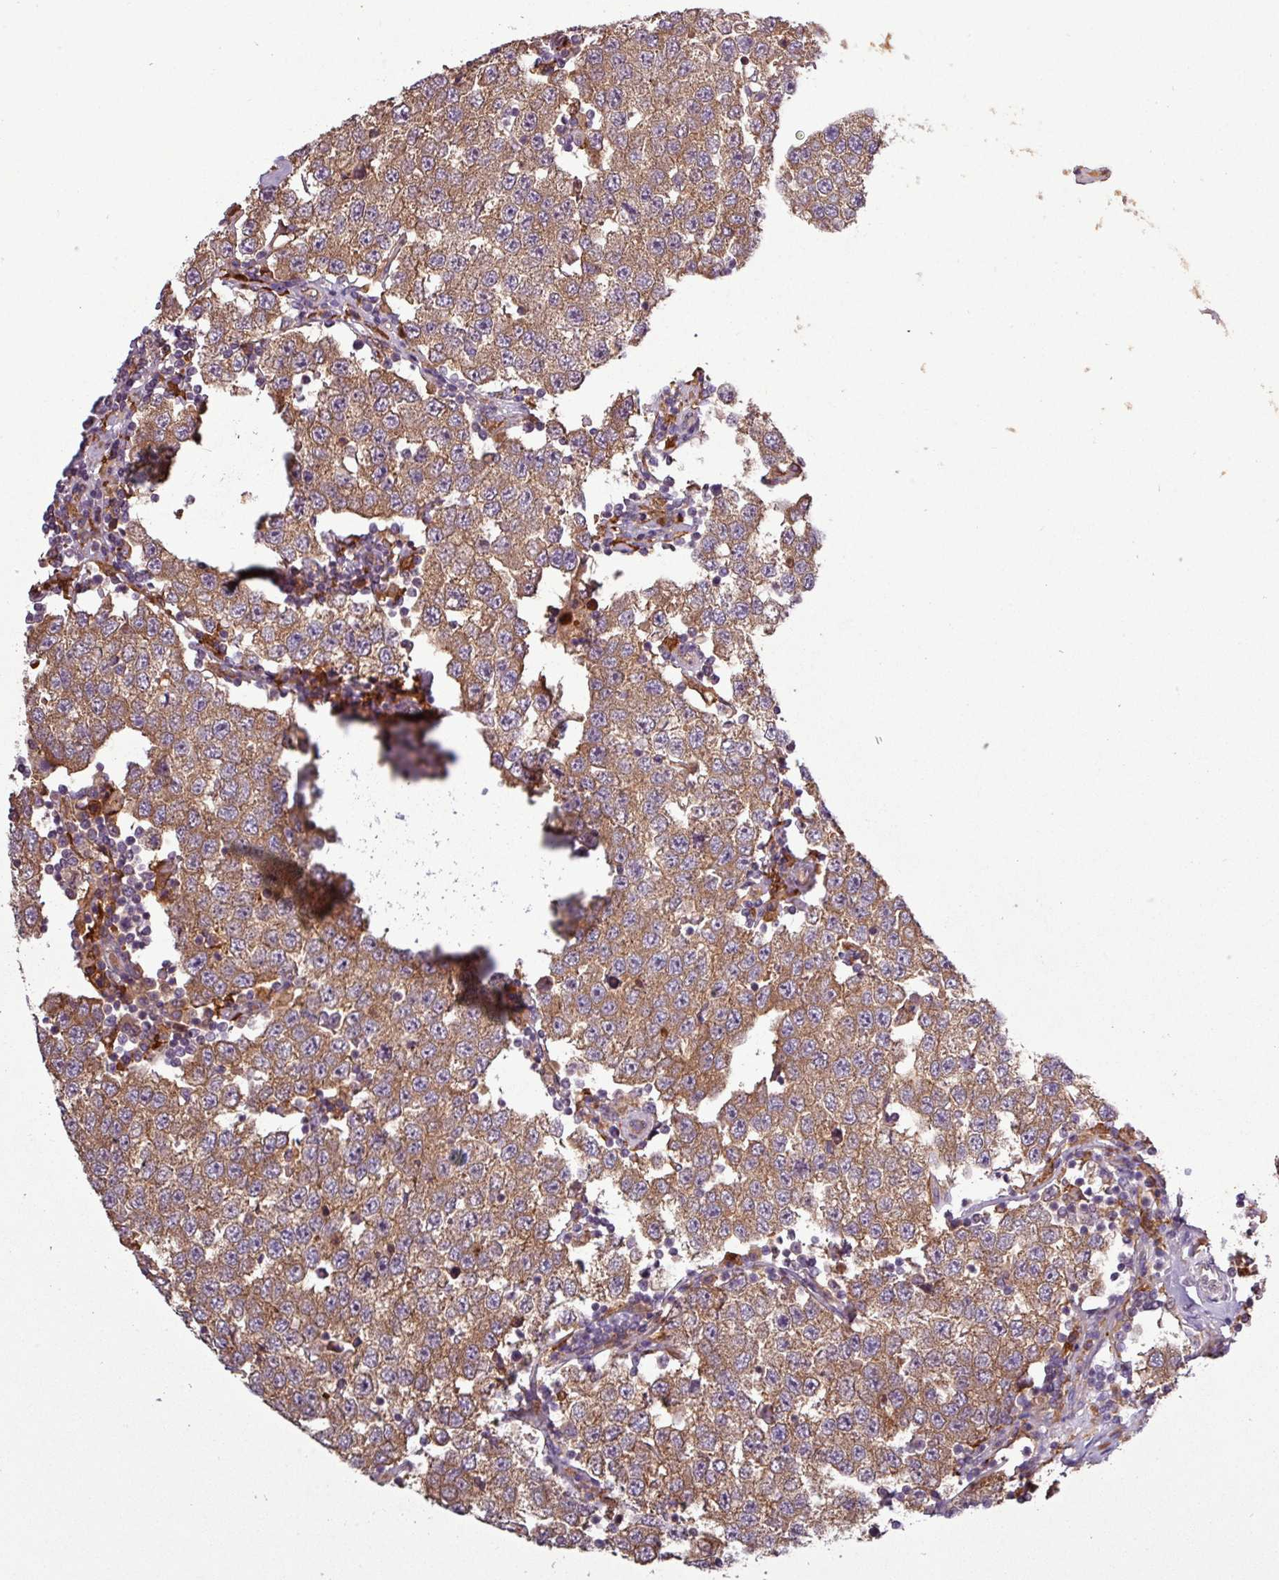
{"staining": {"intensity": "moderate", "quantity": ">75%", "location": "cytoplasmic/membranous"}, "tissue": "testis cancer", "cell_type": "Tumor cells", "image_type": "cancer", "snomed": [{"axis": "morphology", "description": "Seminoma, NOS"}, {"axis": "topography", "description": "Testis"}], "caption": "Protein staining of testis cancer tissue exhibits moderate cytoplasmic/membranous positivity in about >75% of tumor cells.", "gene": "SIRPB2", "patient": {"sex": "male", "age": 34}}